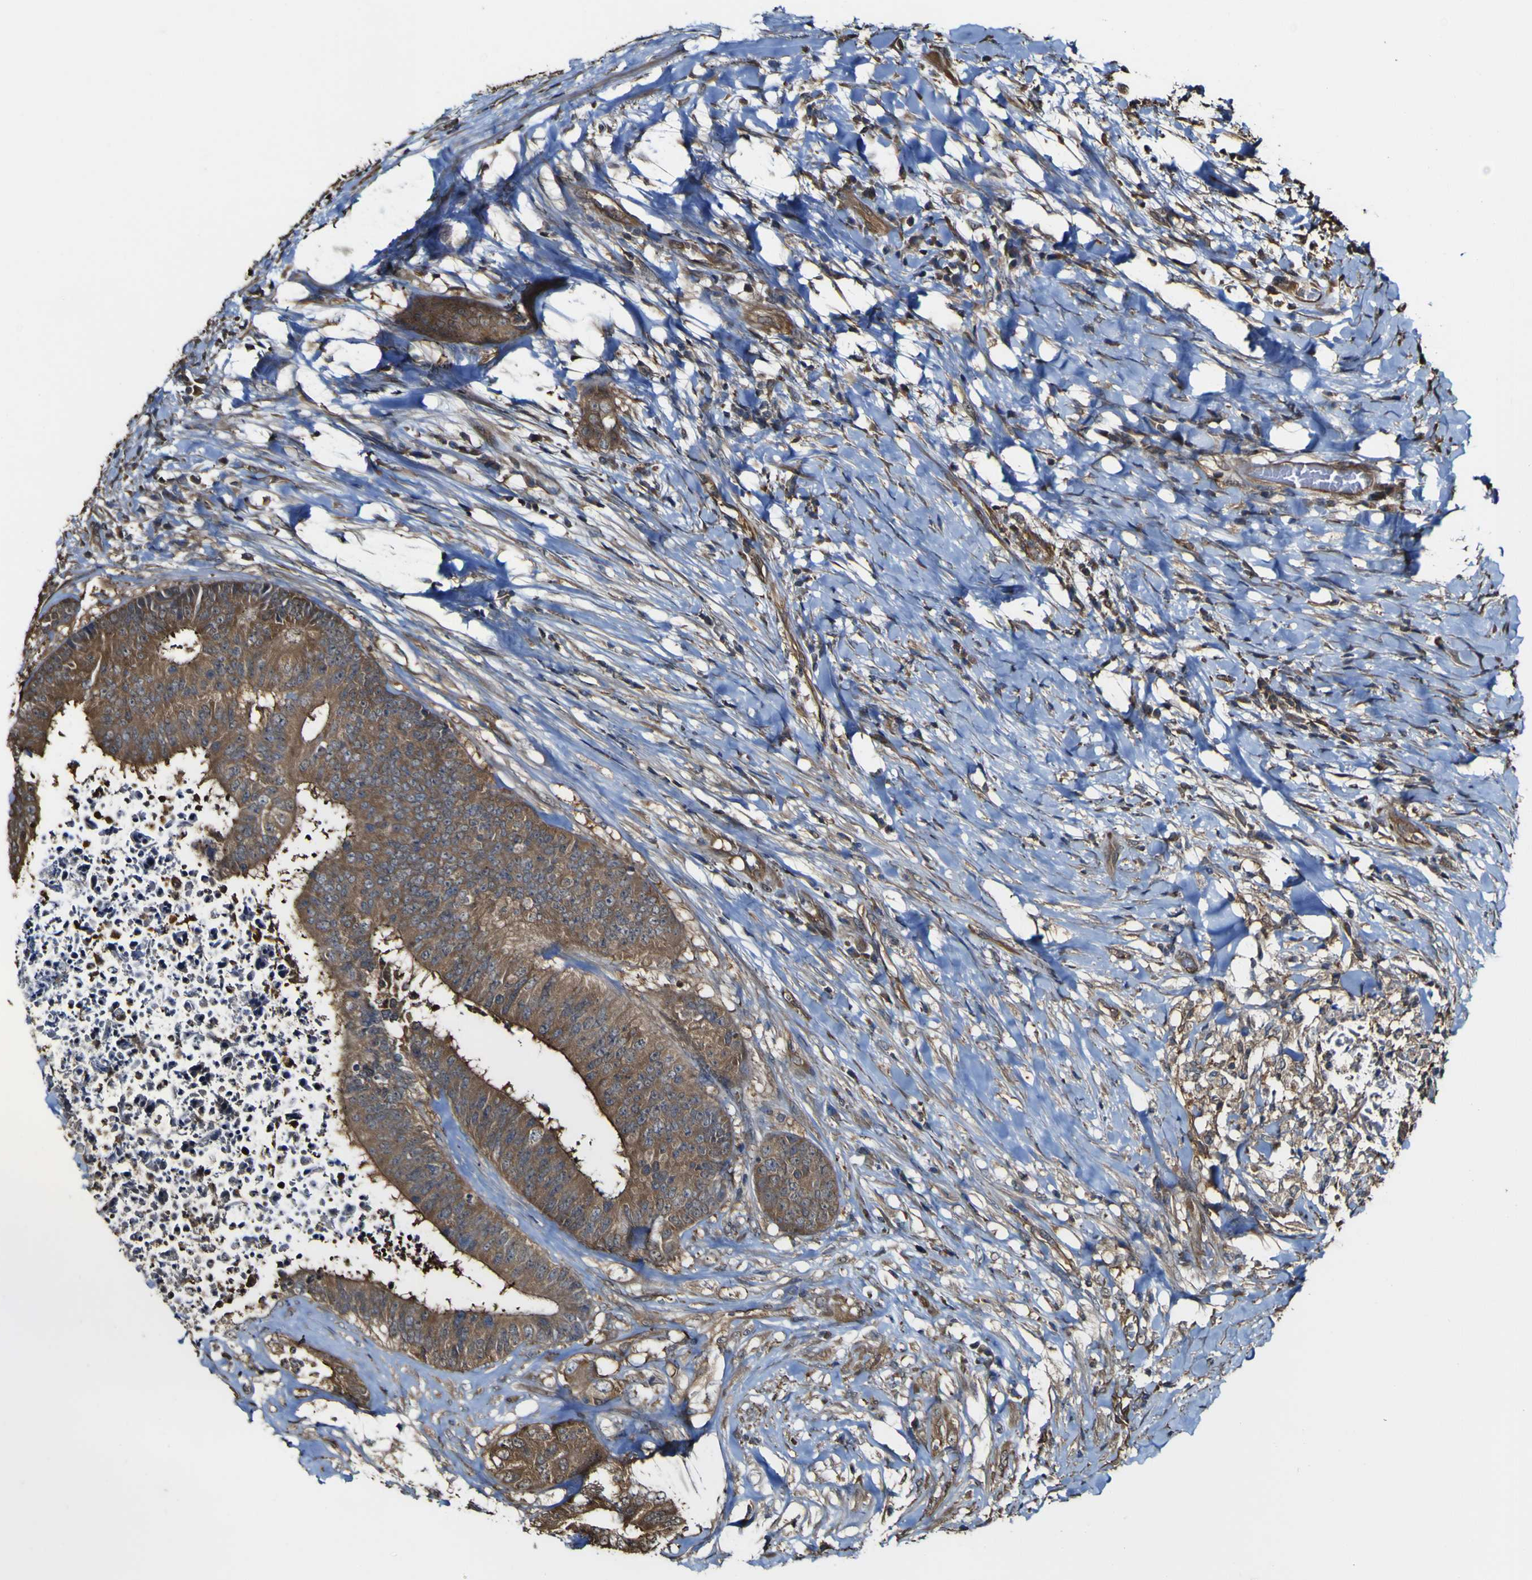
{"staining": {"intensity": "moderate", "quantity": ">75%", "location": "cytoplasmic/membranous"}, "tissue": "colorectal cancer", "cell_type": "Tumor cells", "image_type": "cancer", "snomed": [{"axis": "morphology", "description": "Adenocarcinoma, NOS"}, {"axis": "topography", "description": "Rectum"}], "caption": "Approximately >75% of tumor cells in human colorectal cancer reveal moderate cytoplasmic/membranous protein staining as visualized by brown immunohistochemical staining.", "gene": "PTPRR", "patient": {"sex": "male", "age": 72}}